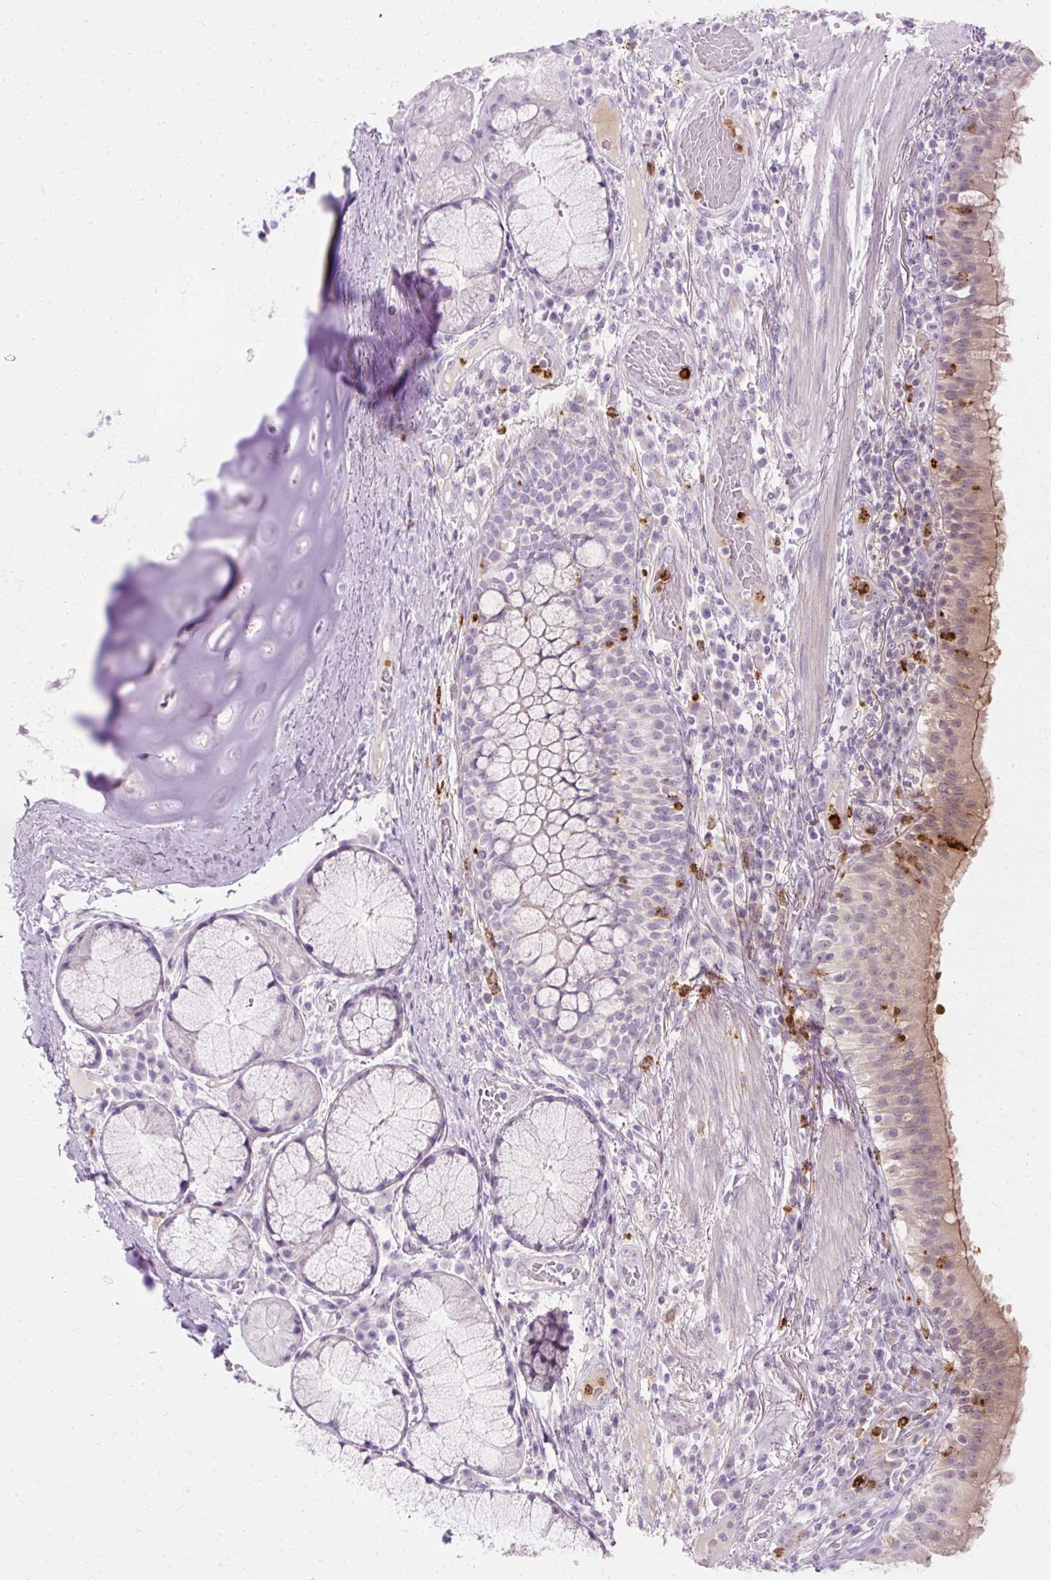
{"staining": {"intensity": "weak", "quantity": "25%-75%", "location": "cytoplasmic/membranous"}, "tissue": "bronchus", "cell_type": "Respiratory epithelial cells", "image_type": "normal", "snomed": [{"axis": "morphology", "description": "Normal tissue, NOS"}, {"axis": "topography", "description": "Cartilage tissue"}, {"axis": "topography", "description": "Bronchus"}], "caption": "A photomicrograph of bronchus stained for a protein demonstrates weak cytoplasmic/membranous brown staining in respiratory epithelial cells. The protein of interest is shown in brown color, while the nuclei are stained blue.", "gene": "DEFA1B", "patient": {"sex": "male", "age": 56}}